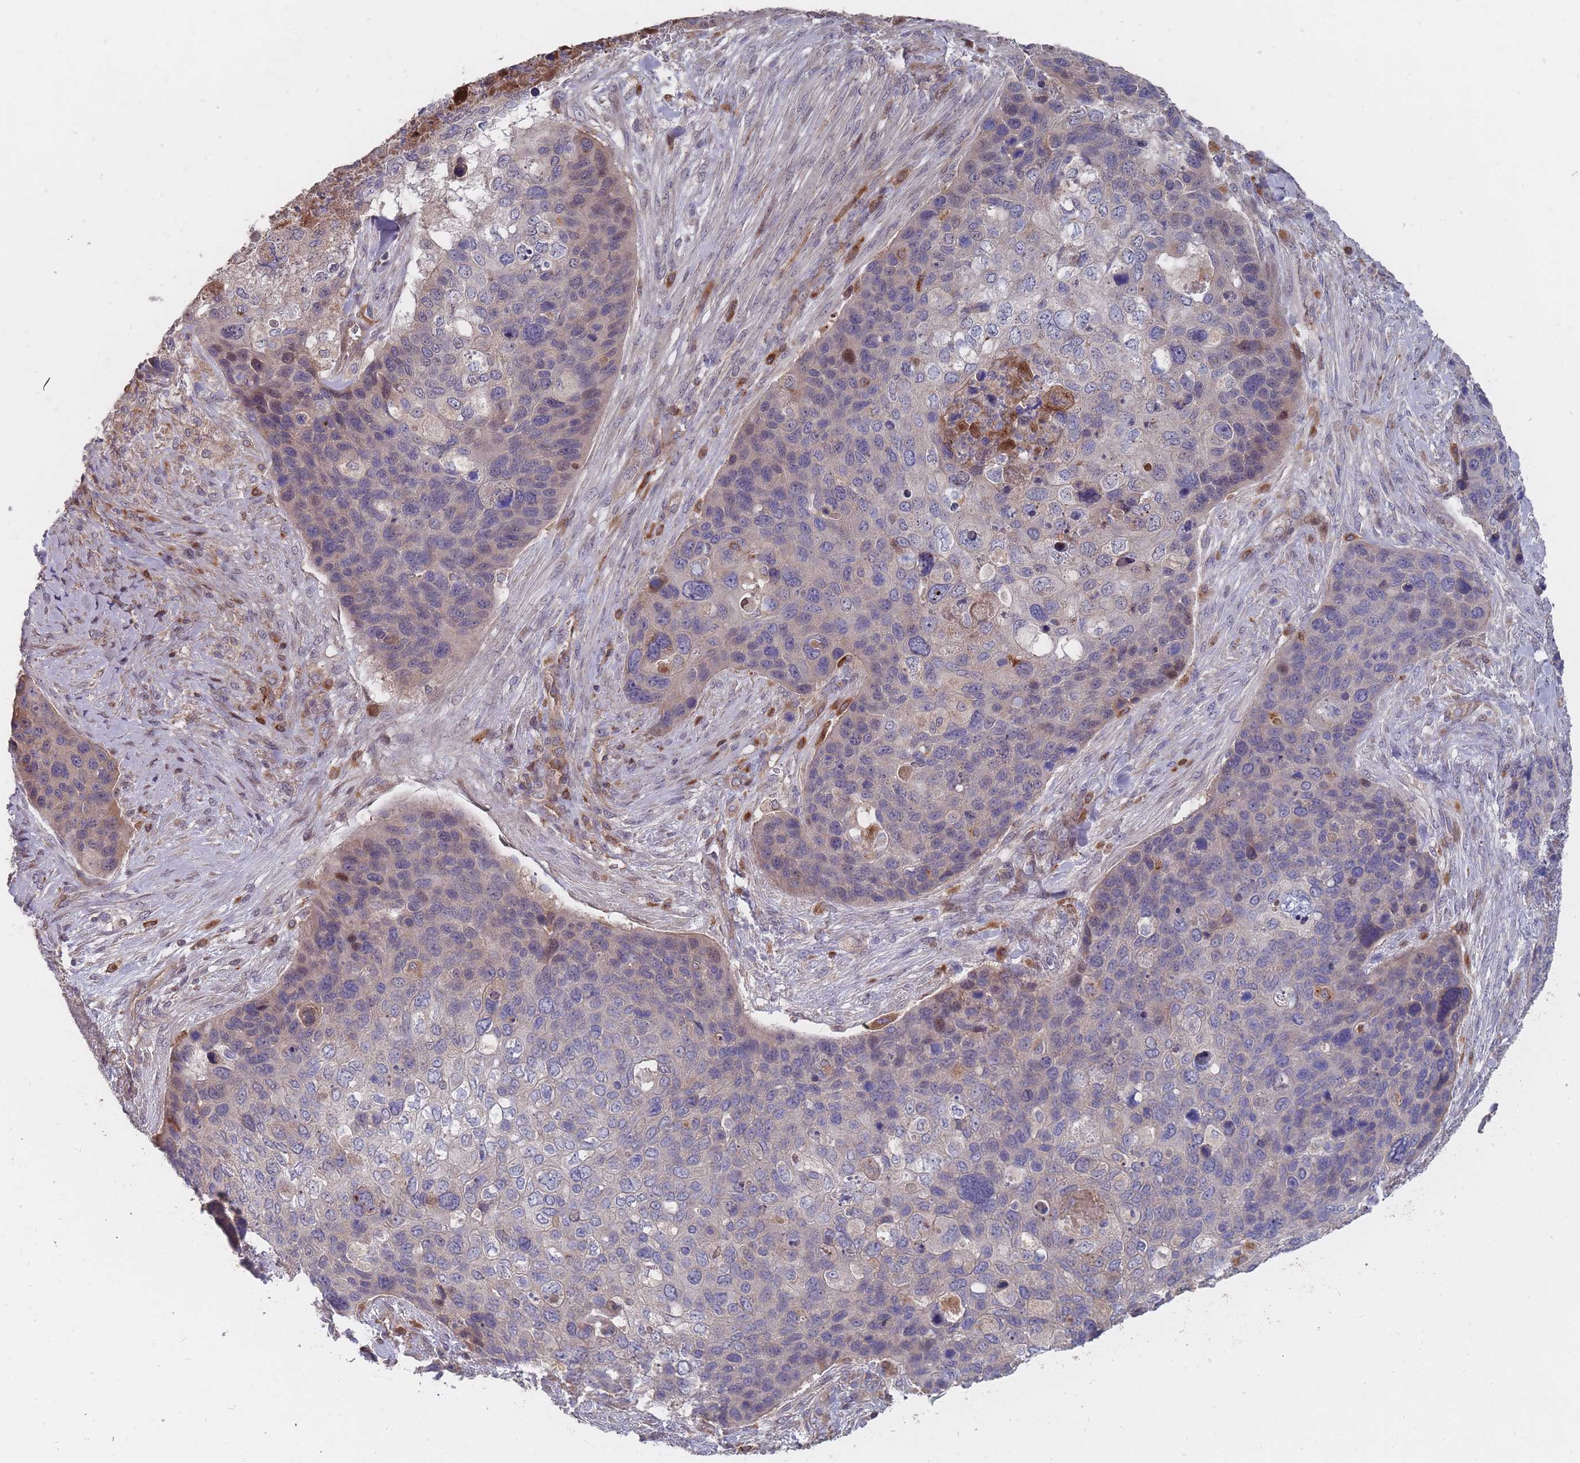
{"staining": {"intensity": "weak", "quantity": "<25%", "location": "cytoplasmic/membranous"}, "tissue": "skin cancer", "cell_type": "Tumor cells", "image_type": "cancer", "snomed": [{"axis": "morphology", "description": "Basal cell carcinoma"}, {"axis": "topography", "description": "Skin"}], "caption": "Immunohistochemistry of human basal cell carcinoma (skin) reveals no staining in tumor cells. The staining was performed using DAB to visualize the protein expression in brown, while the nuclei were stained in blue with hematoxylin (Magnification: 20x).", "gene": "THSD7B", "patient": {"sex": "female", "age": 74}}